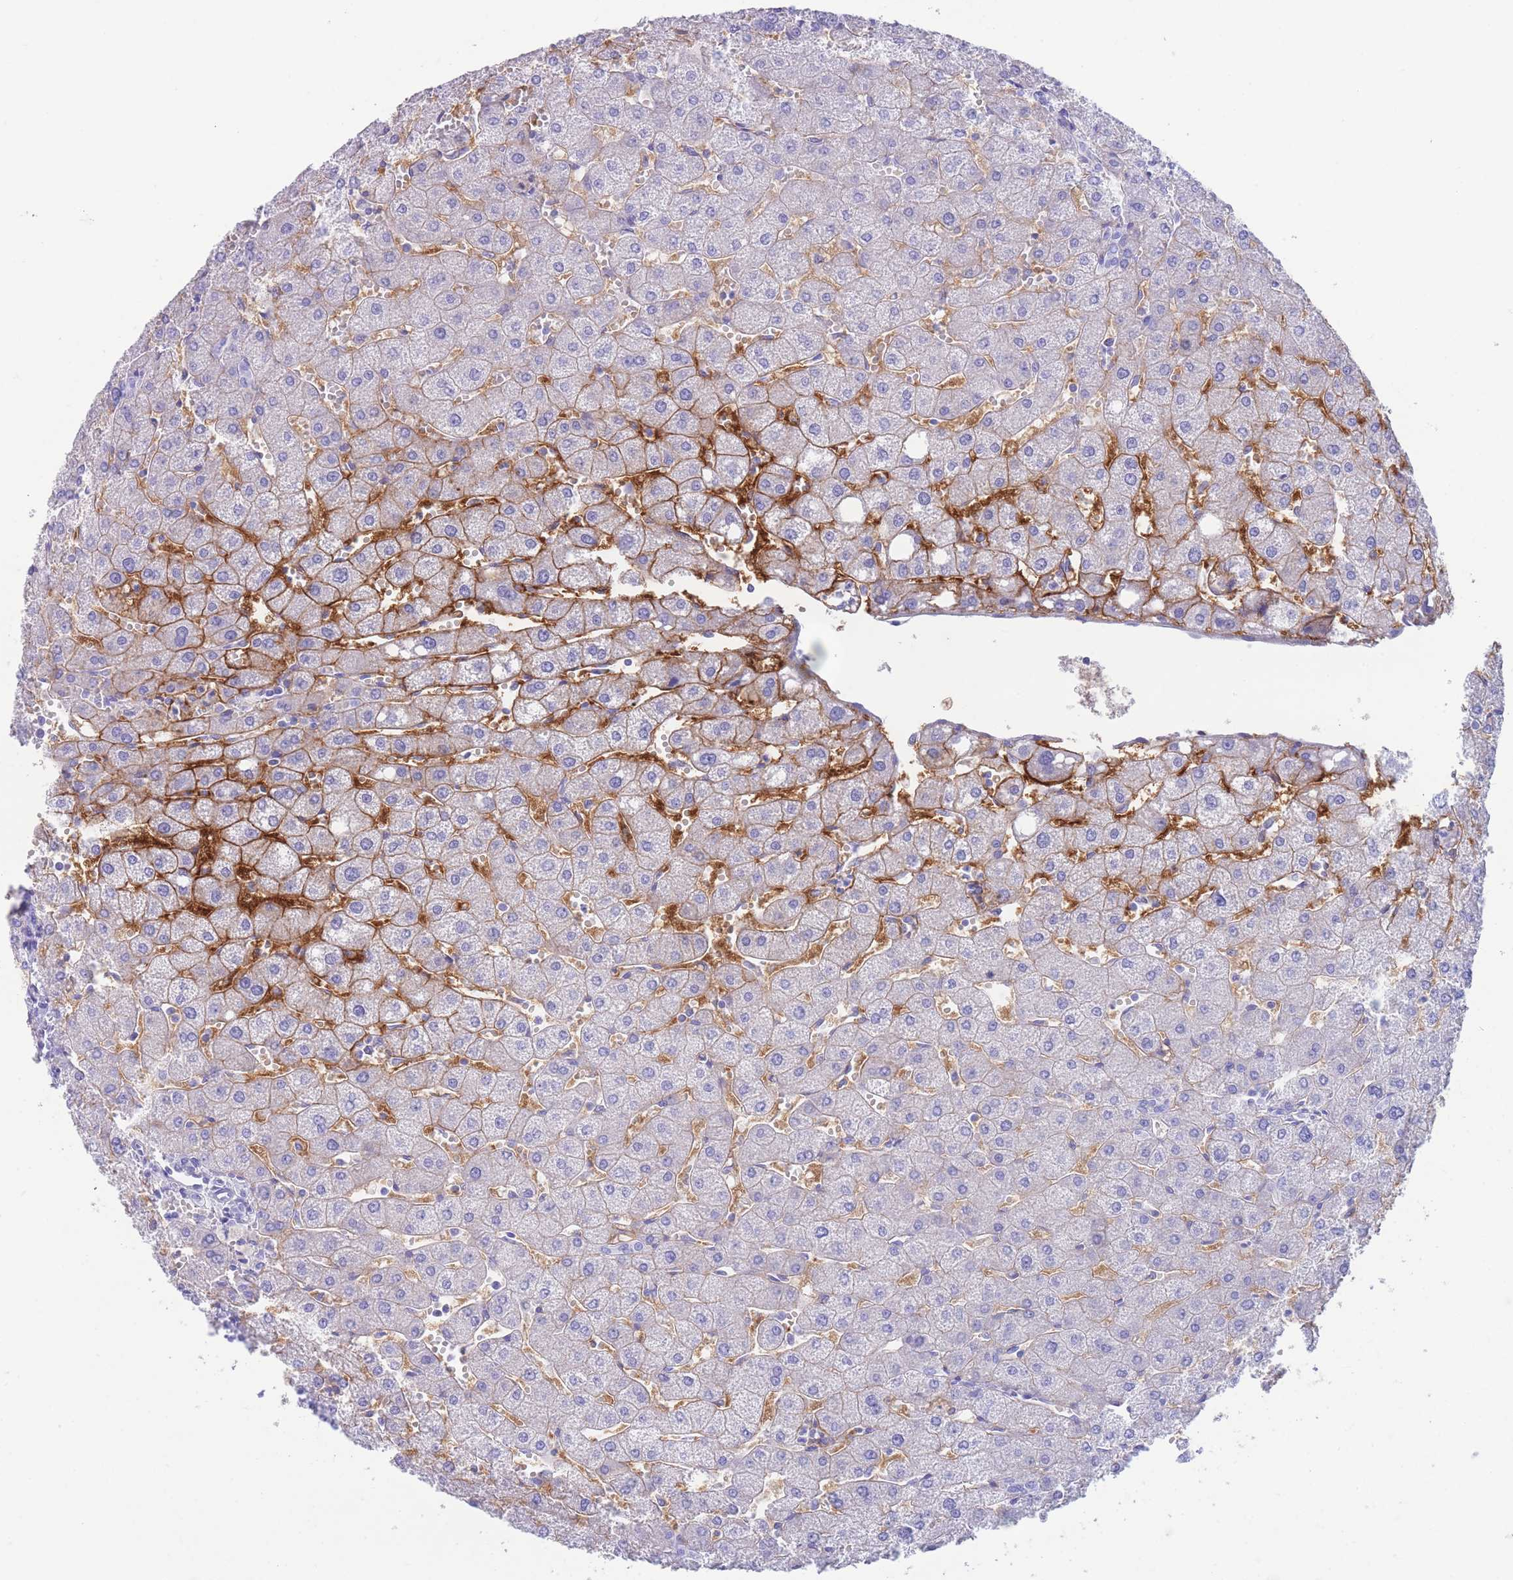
{"staining": {"intensity": "negative", "quantity": "none", "location": "none"}, "tissue": "liver", "cell_type": "Cholangiocytes", "image_type": "normal", "snomed": [{"axis": "morphology", "description": "Normal tissue, NOS"}, {"axis": "topography", "description": "Liver"}], "caption": "Immunohistochemistry histopathology image of unremarkable liver: human liver stained with DAB (3,3'-diaminobenzidine) reveals no significant protein staining in cholangiocytes.", "gene": "SLCO1B1", "patient": {"sex": "male", "age": 67}}